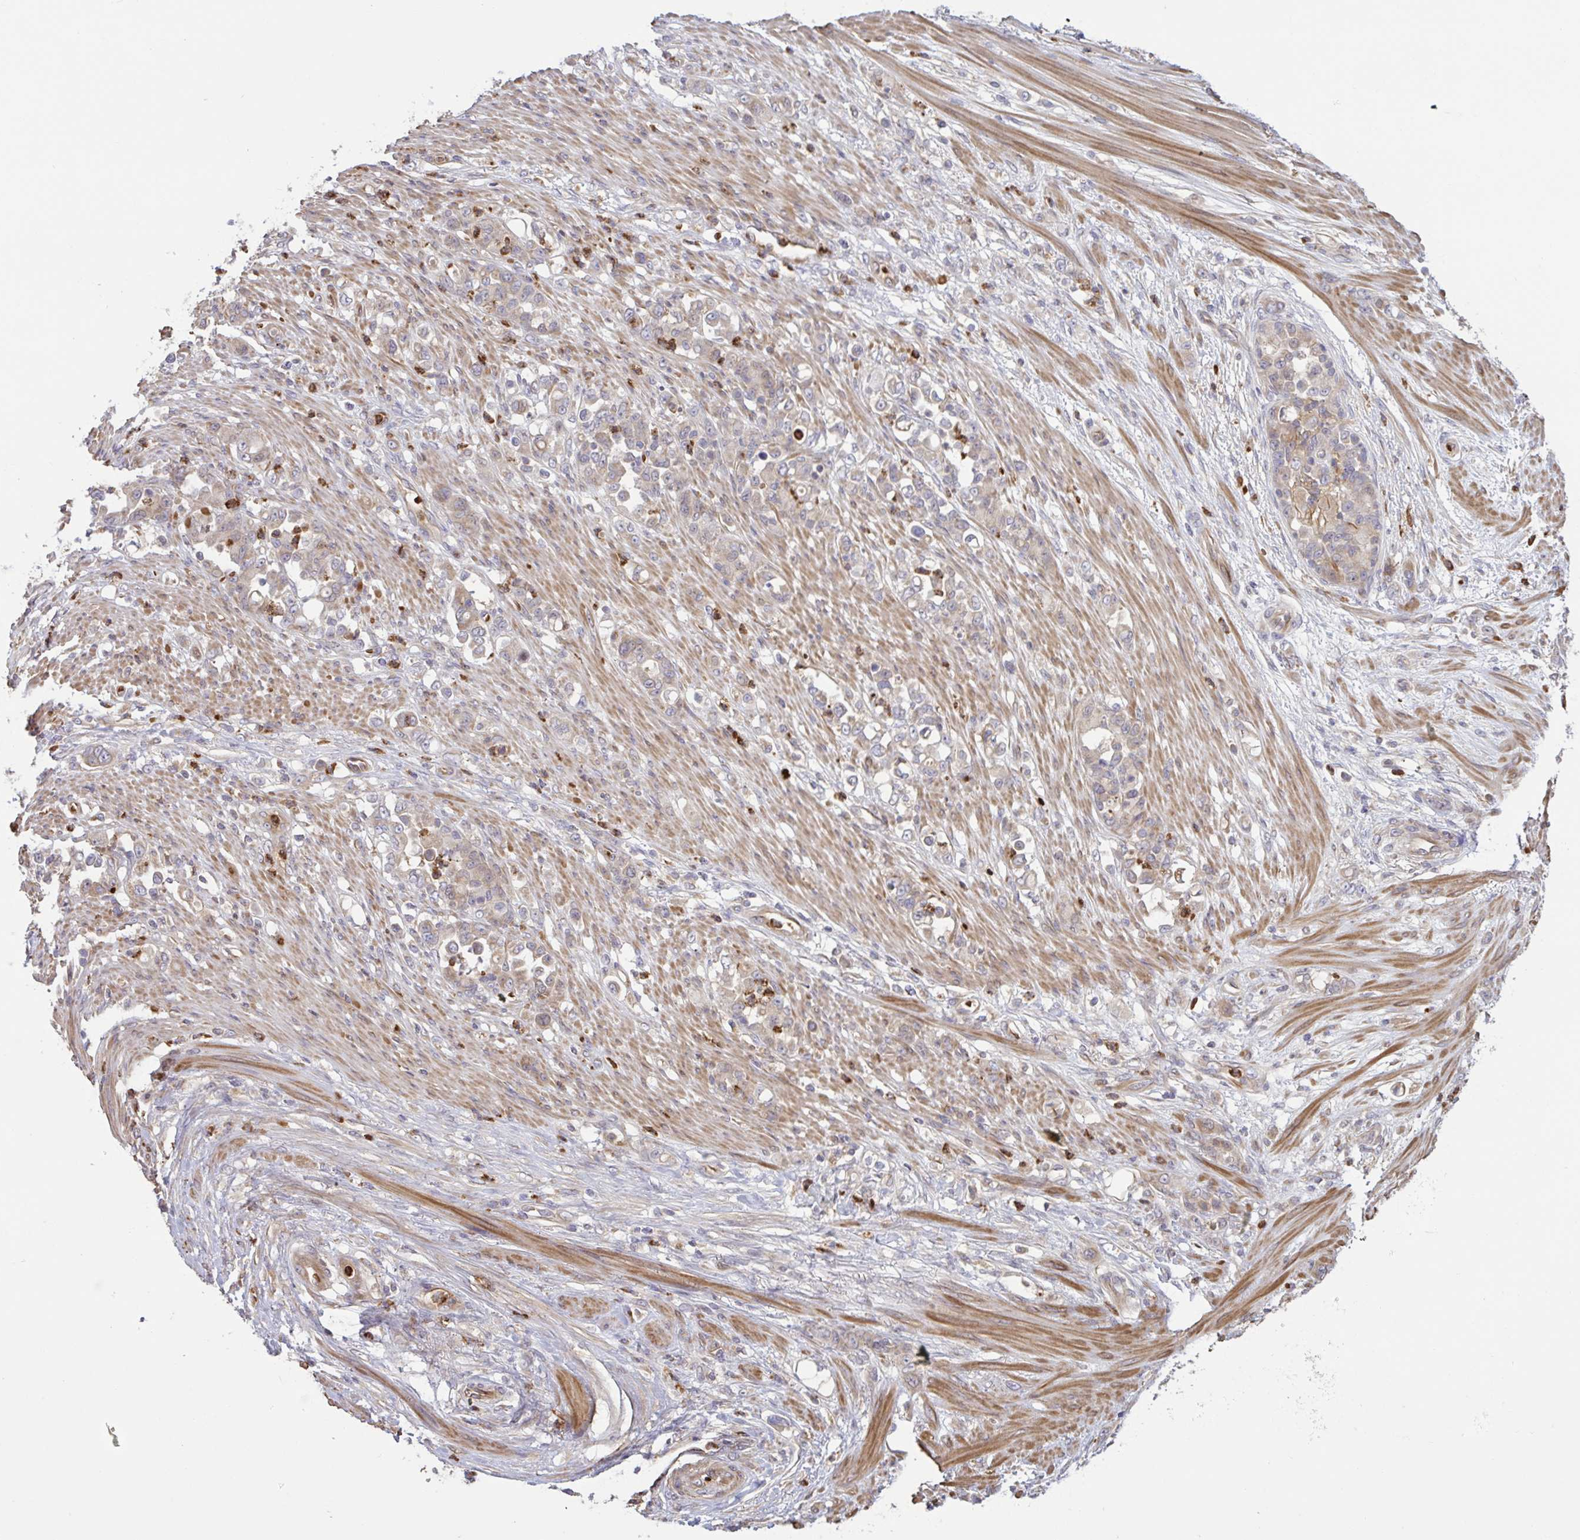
{"staining": {"intensity": "negative", "quantity": "none", "location": "none"}, "tissue": "stomach cancer", "cell_type": "Tumor cells", "image_type": "cancer", "snomed": [{"axis": "morphology", "description": "Normal tissue, NOS"}, {"axis": "morphology", "description": "Adenocarcinoma, NOS"}, {"axis": "topography", "description": "Stomach"}], "caption": "Immunohistochemistry of stomach cancer demonstrates no expression in tumor cells.", "gene": "IL1R1", "patient": {"sex": "female", "age": 79}}